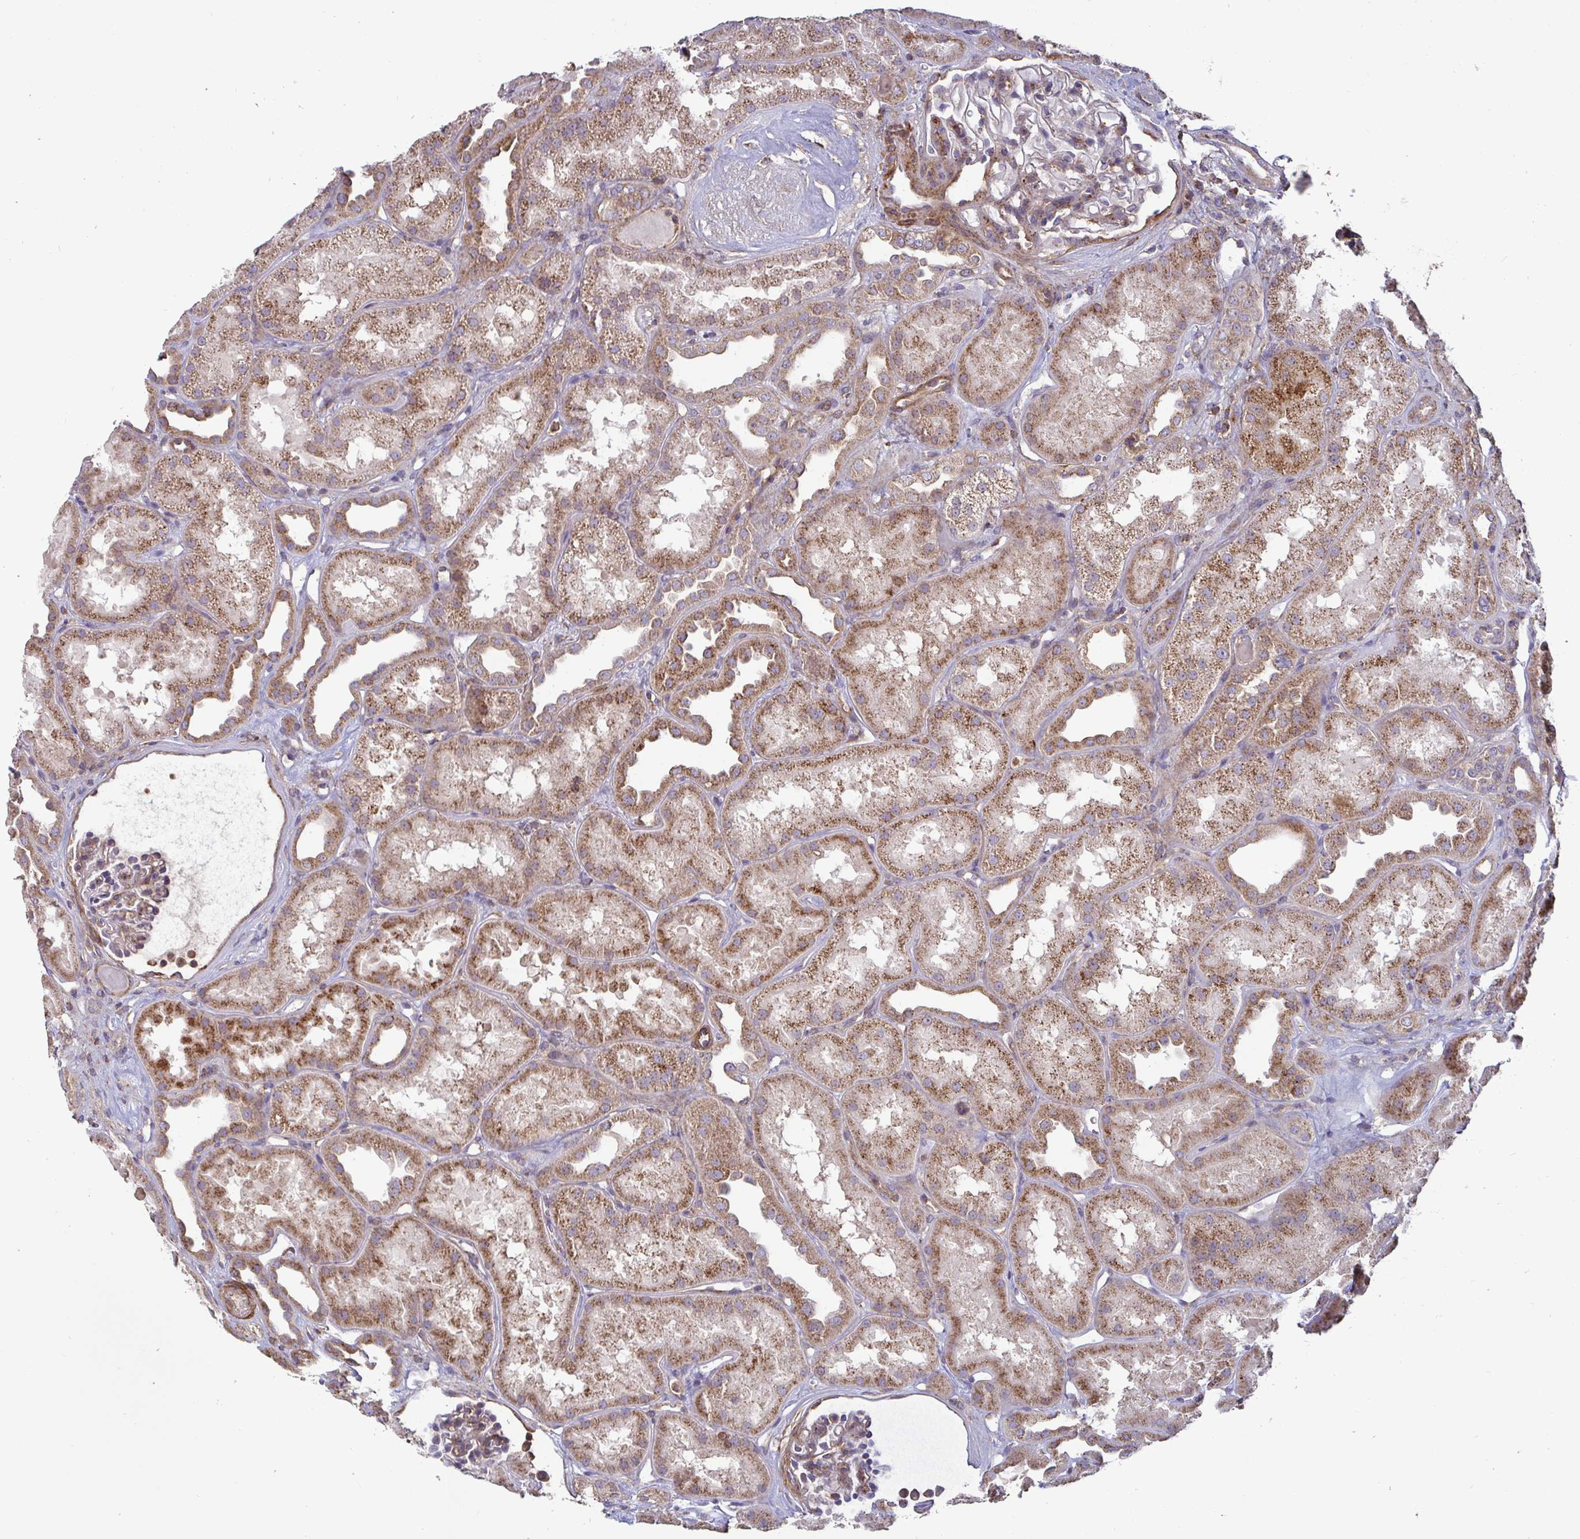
{"staining": {"intensity": "moderate", "quantity": "25%-75%", "location": "cytoplasmic/membranous"}, "tissue": "kidney", "cell_type": "Cells in glomeruli", "image_type": "normal", "snomed": [{"axis": "morphology", "description": "Normal tissue, NOS"}, {"axis": "topography", "description": "Kidney"}], "caption": "Protein expression analysis of normal kidney reveals moderate cytoplasmic/membranous positivity in about 25%-75% of cells in glomeruli. Ihc stains the protein of interest in brown and the nuclei are stained blue.", "gene": "SPRY1", "patient": {"sex": "male", "age": 61}}